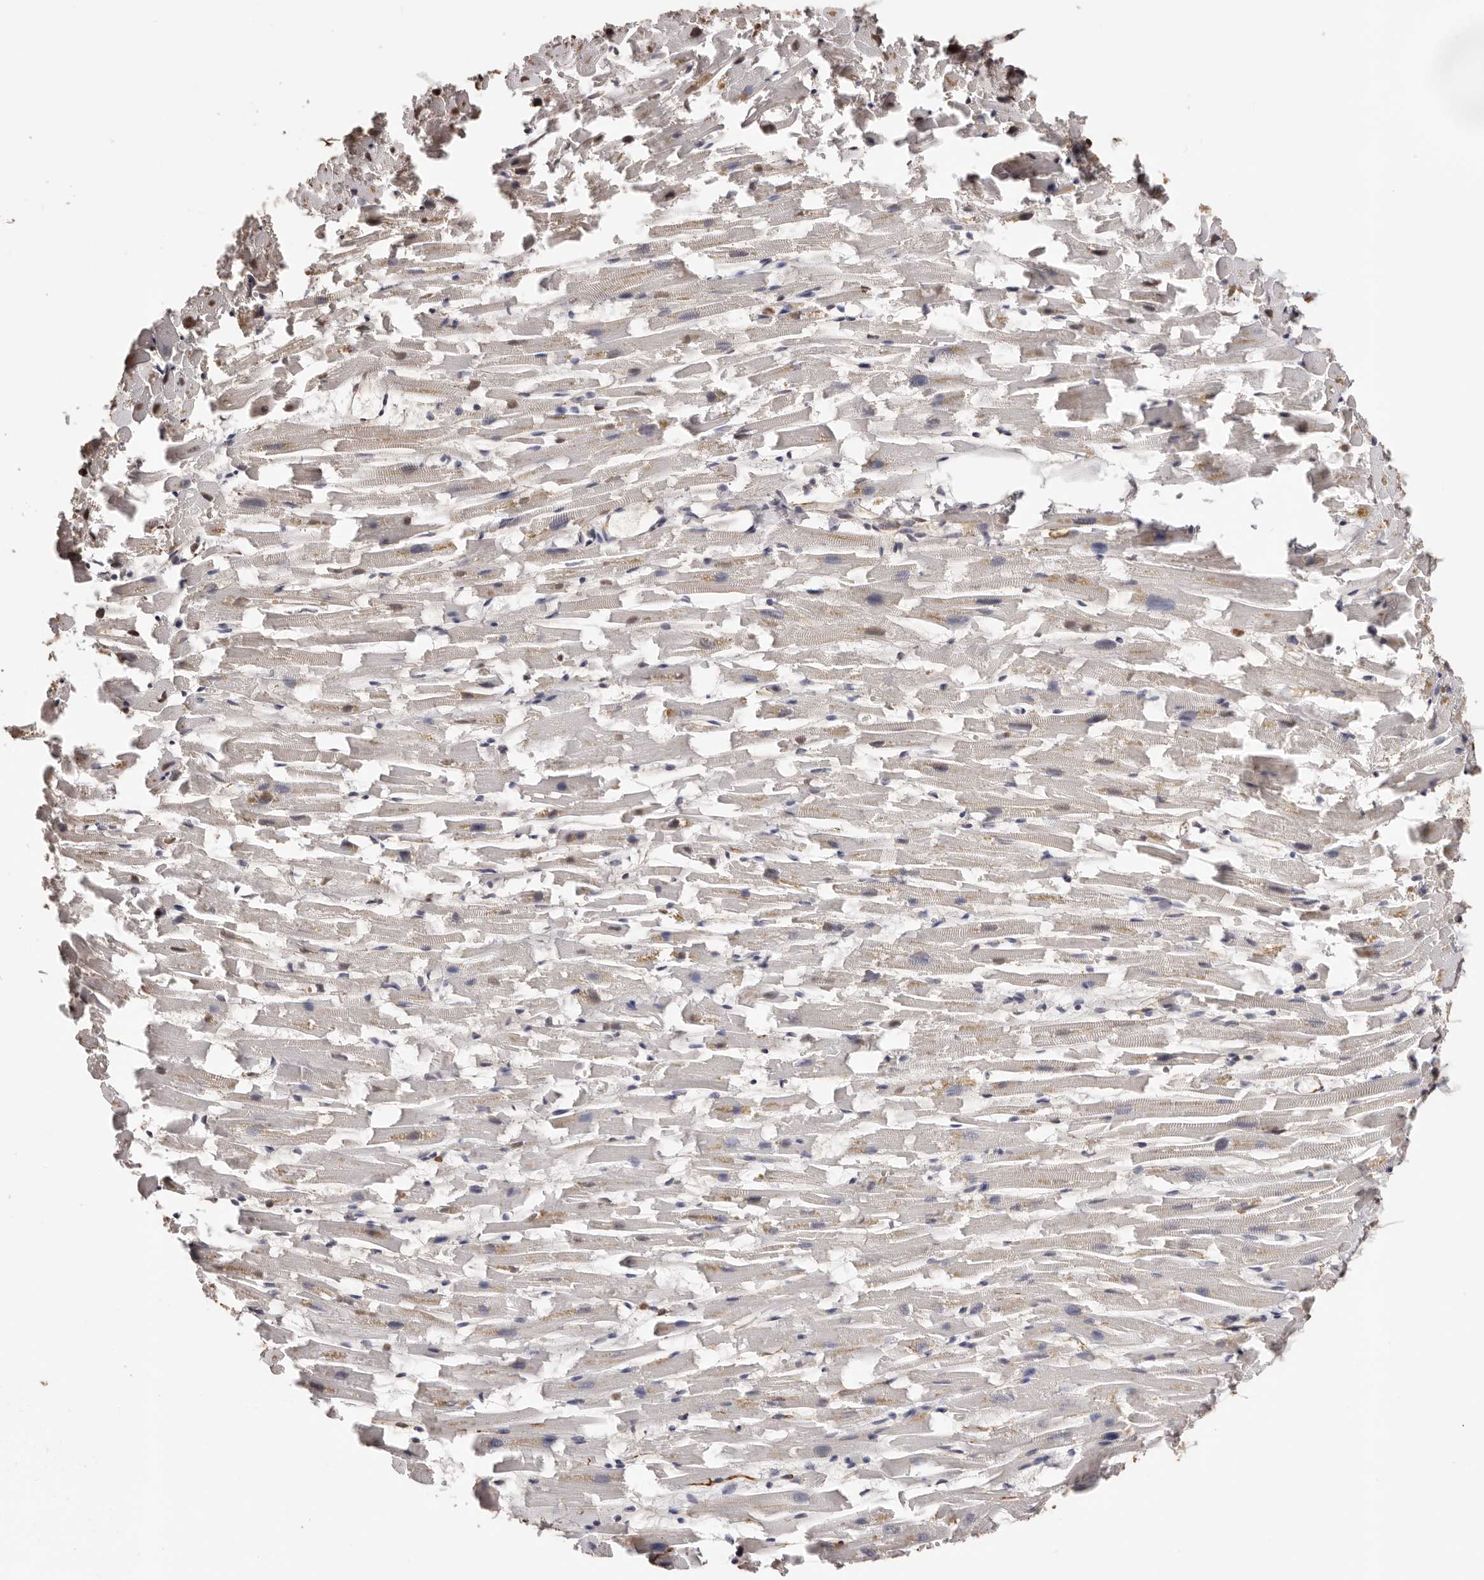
{"staining": {"intensity": "strong", "quantity": "<25%", "location": "cytoplasmic/membranous"}, "tissue": "heart muscle", "cell_type": "Cardiomyocytes", "image_type": "normal", "snomed": [{"axis": "morphology", "description": "Normal tissue, NOS"}, {"axis": "topography", "description": "Heart"}], "caption": "This is a photomicrograph of immunohistochemistry (IHC) staining of normal heart muscle, which shows strong staining in the cytoplasmic/membranous of cardiomyocytes.", "gene": "ZNF557", "patient": {"sex": "female", "age": 64}}